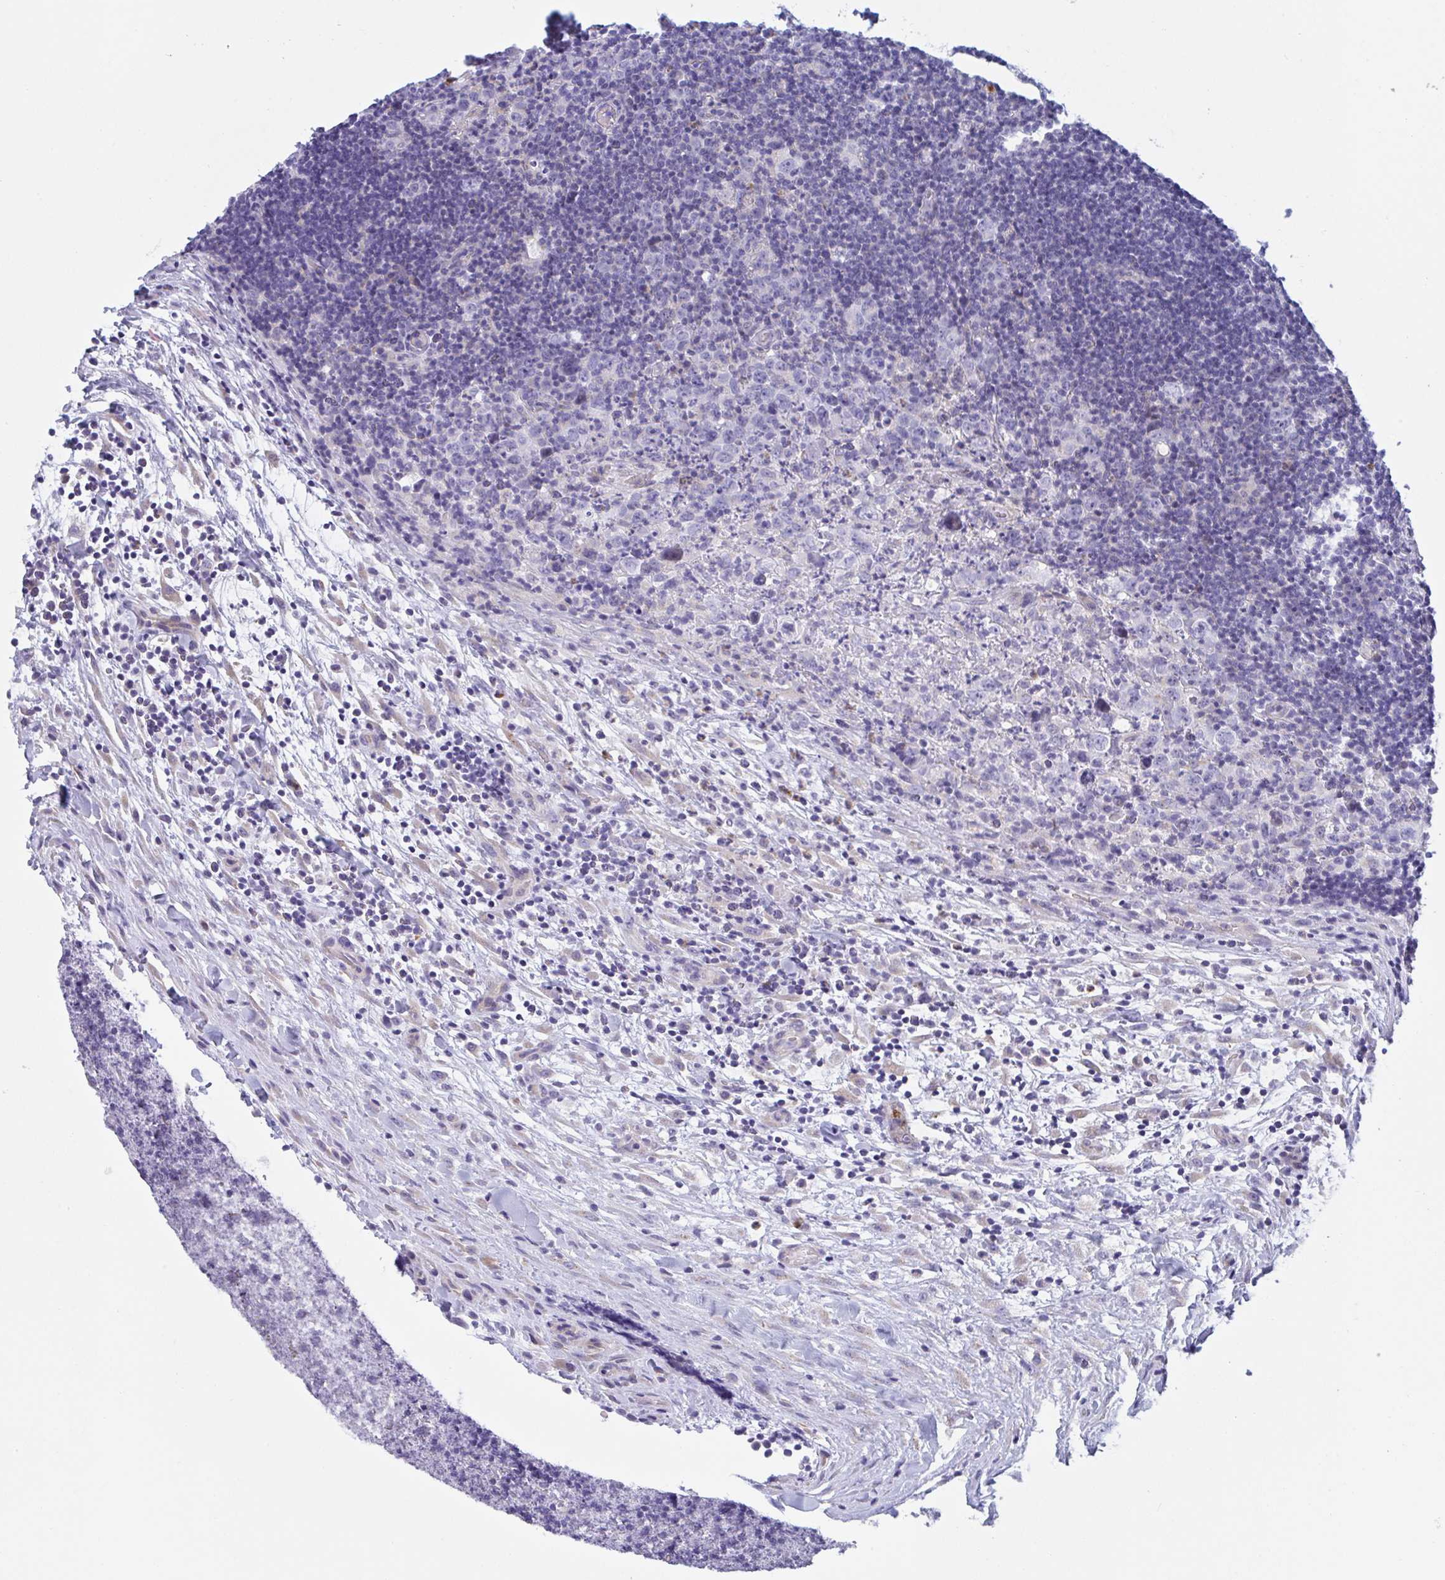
{"staining": {"intensity": "negative", "quantity": "none", "location": "none"}, "tissue": "lymphoma", "cell_type": "Tumor cells", "image_type": "cancer", "snomed": [{"axis": "morphology", "description": "Hodgkin's disease, NOS"}, {"axis": "topography", "description": "Lymph node"}], "caption": "High magnification brightfield microscopy of Hodgkin's disease stained with DAB (brown) and counterstained with hematoxylin (blue): tumor cells show no significant staining. (Stains: DAB IHC with hematoxylin counter stain, Microscopy: brightfield microscopy at high magnification).", "gene": "CEP170B", "patient": {"sex": "female", "age": 18}}